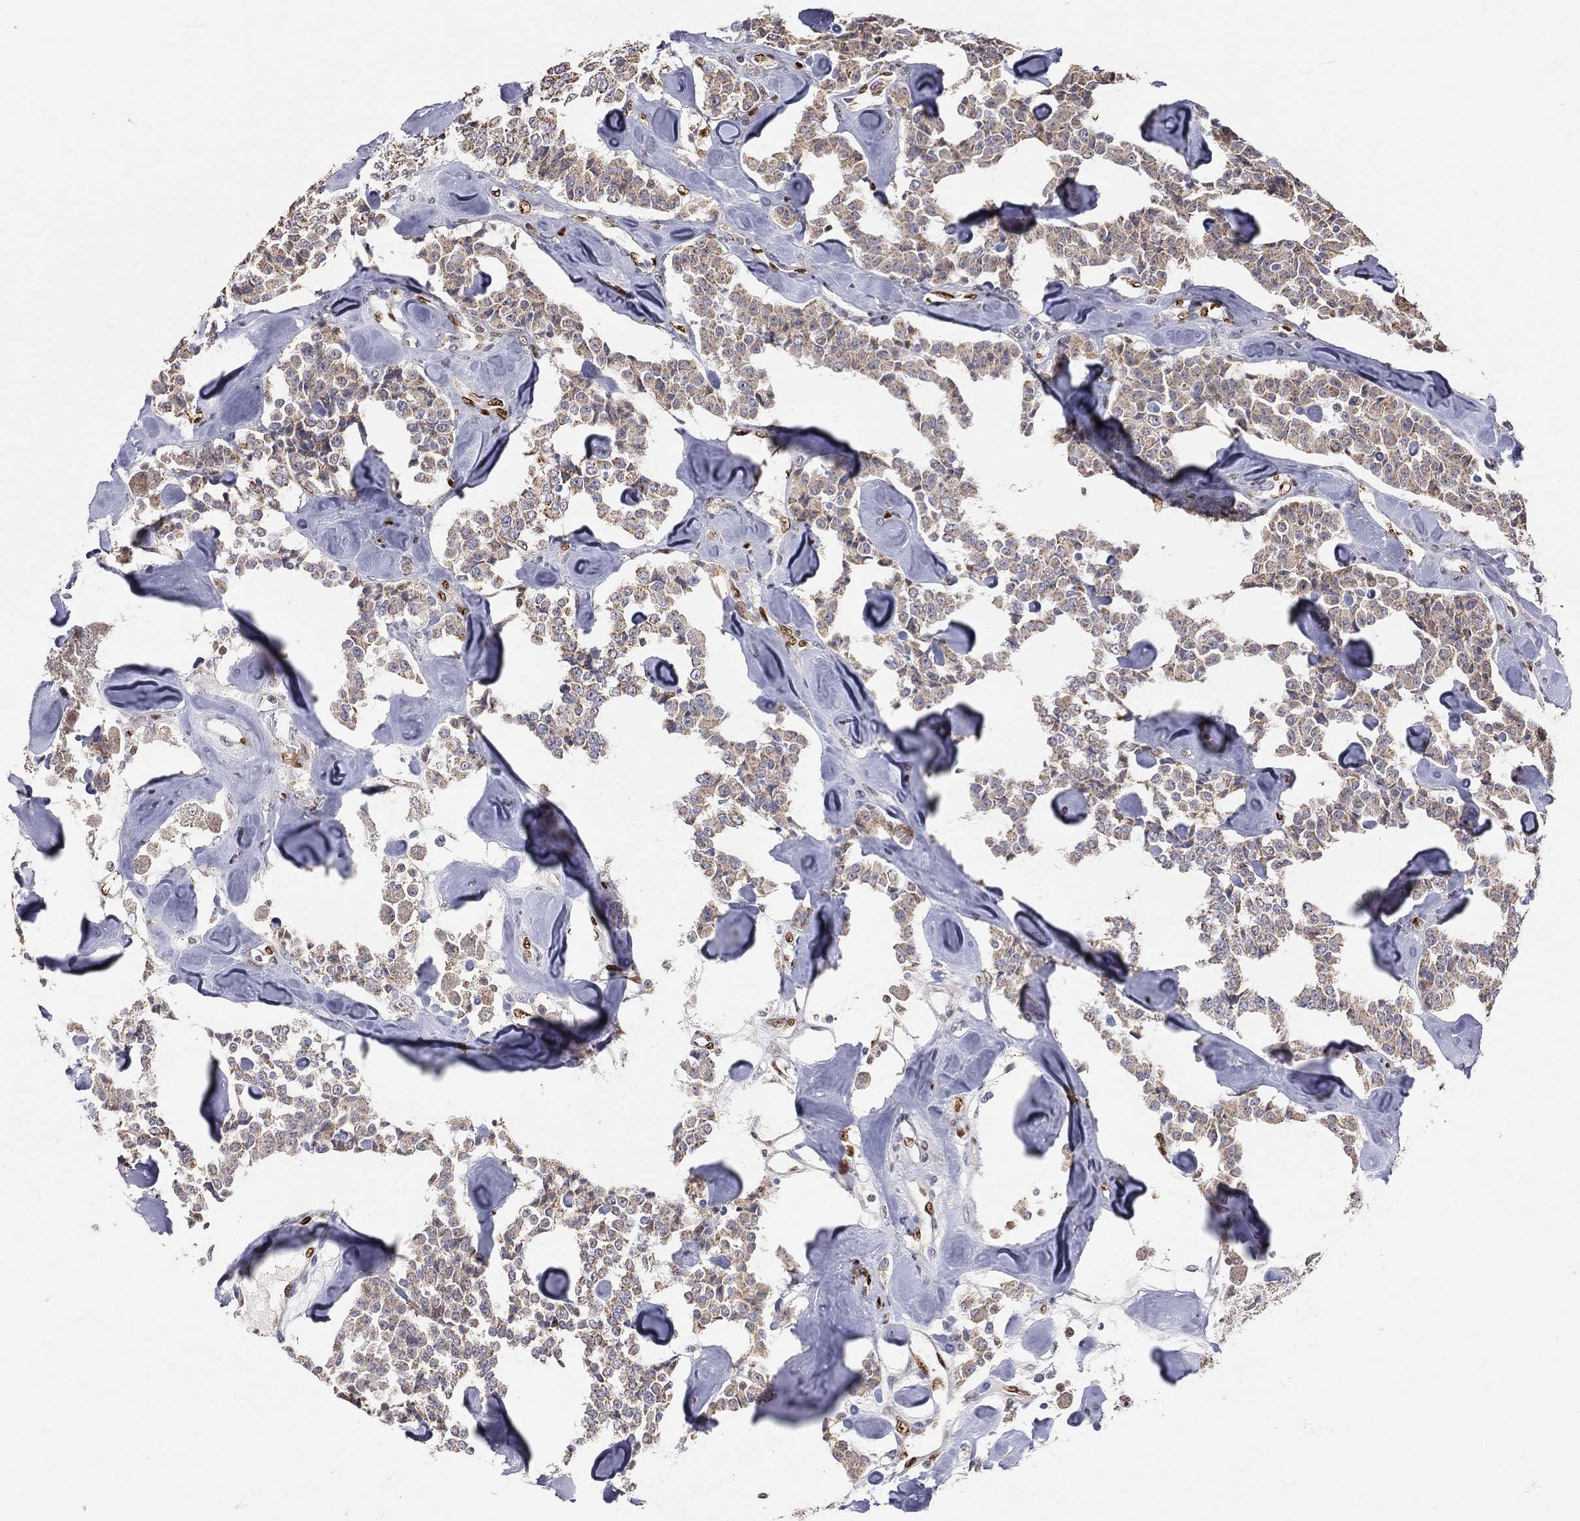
{"staining": {"intensity": "weak", "quantity": ">75%", "location": "cytoplasmic/membranous"}, "tissue": "carcinoid", "cell_type": "Tumor cells", "image_type": "cancer", "snomed": [{"axis": "morphology", "description": "Carcinoid, malignant, NOS"}, {"axis": "topography", "description": "Pancreas"}], "caption": "Carcinoid stained for a protein (brown) shows weak cytoplasmic/membranous positive expression in about >75% of tumor cells.", "gene": "ZEB1", "patient": {"sex": "male", "age": 41}}